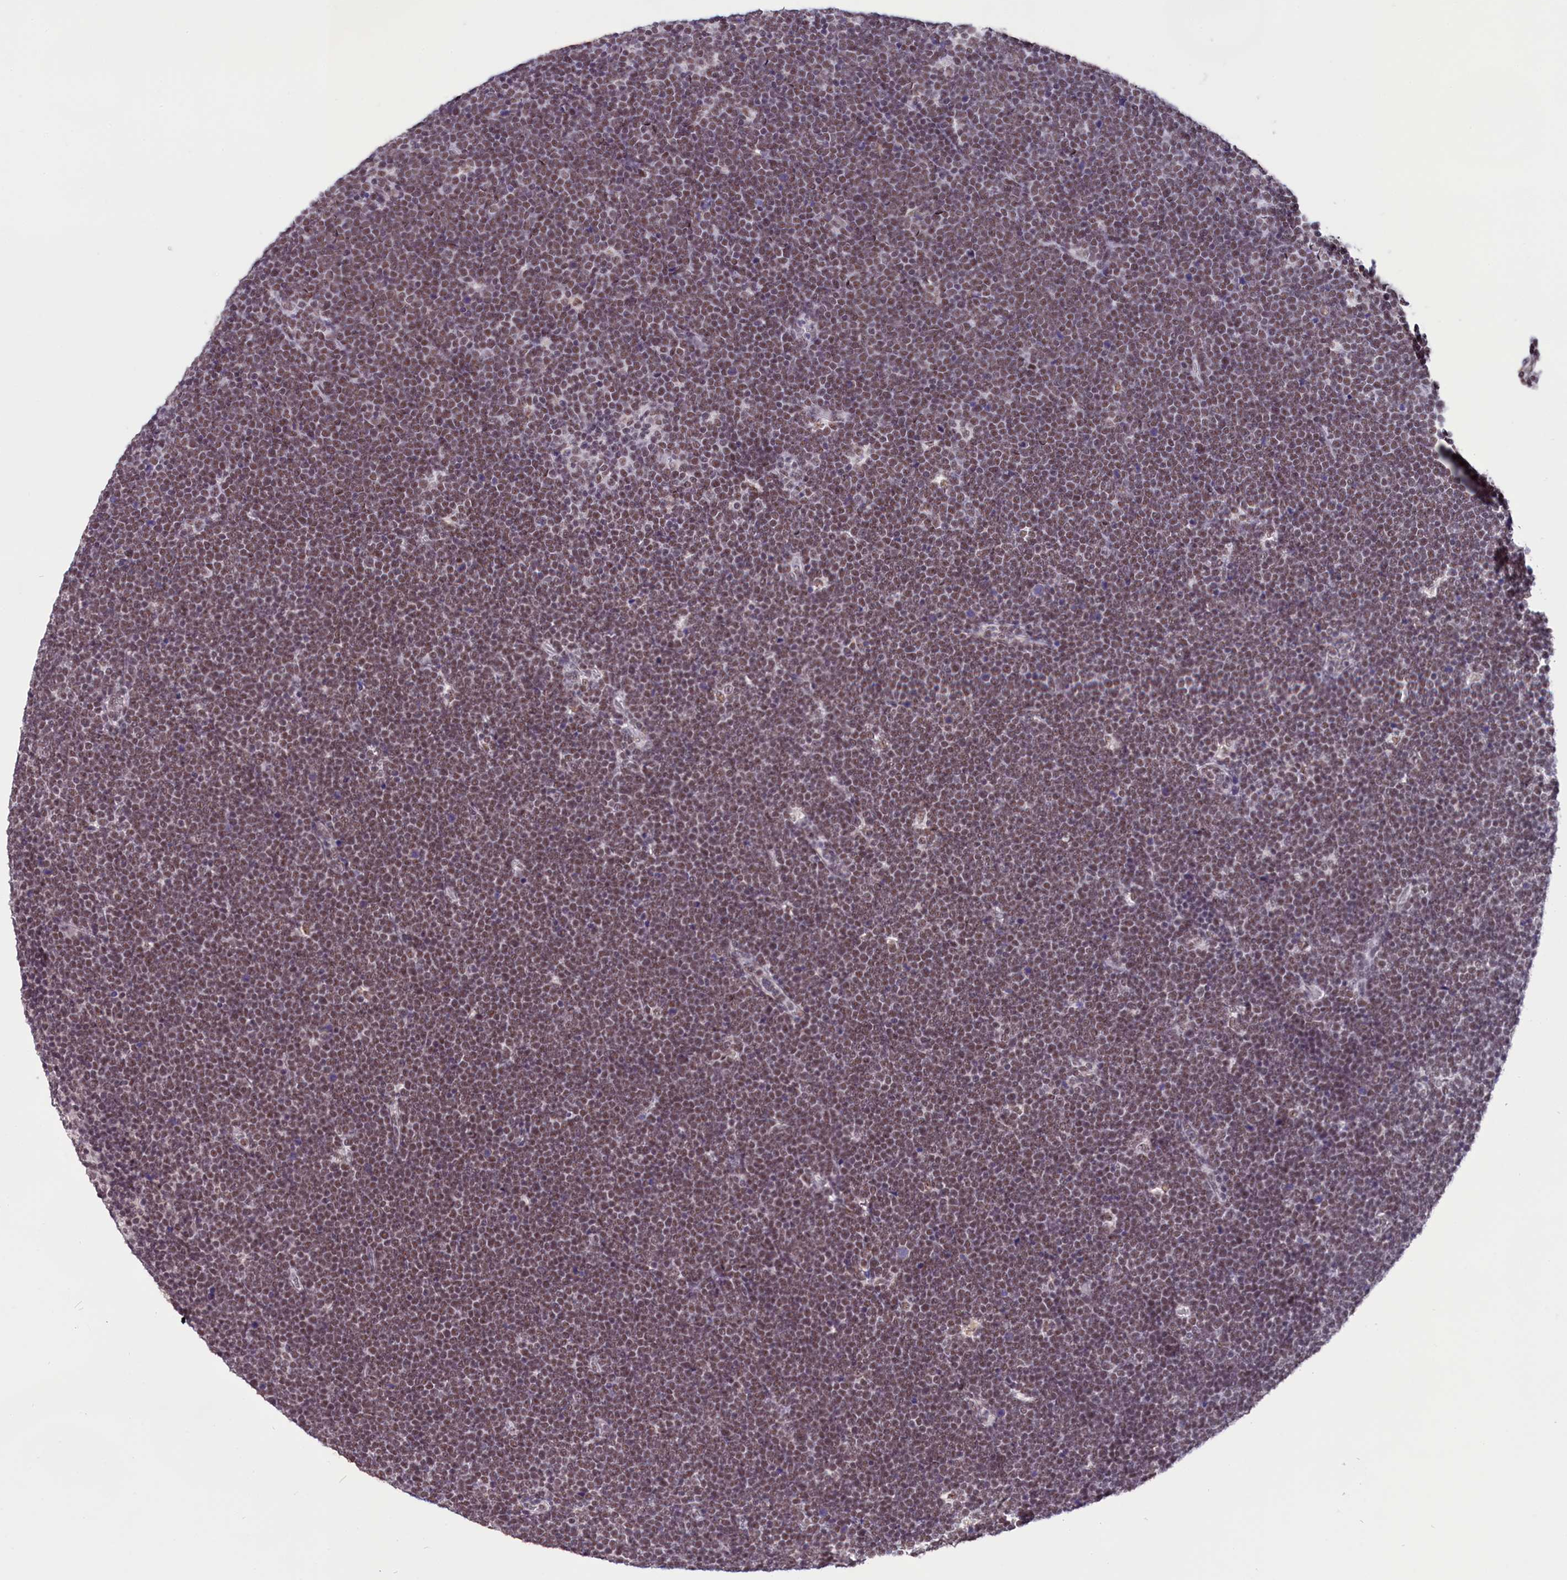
{"staining": {"intensity": "moderate", "quantity": ">75%", "location": "nuclear"}, "tissue": "lymphoma", "cell_type": "Tumor cells", "image_type": "cancer", "snomed": [{"axis": "morphology", "description": "Malignant lymphoma, non-Hodgkin's type, High grade"}, {"axis": "topography", "description": "Lymph node"}], "caption": "This is a photomicrograph of immunohistochemistry staining of malignant lymphoma, non-Hodgkin's type (high-grade), which shows moderate expression in the nuclear of tumor cells.", "gene": "ZC3H4", "patient": {"sex": "male", "age": 13}}